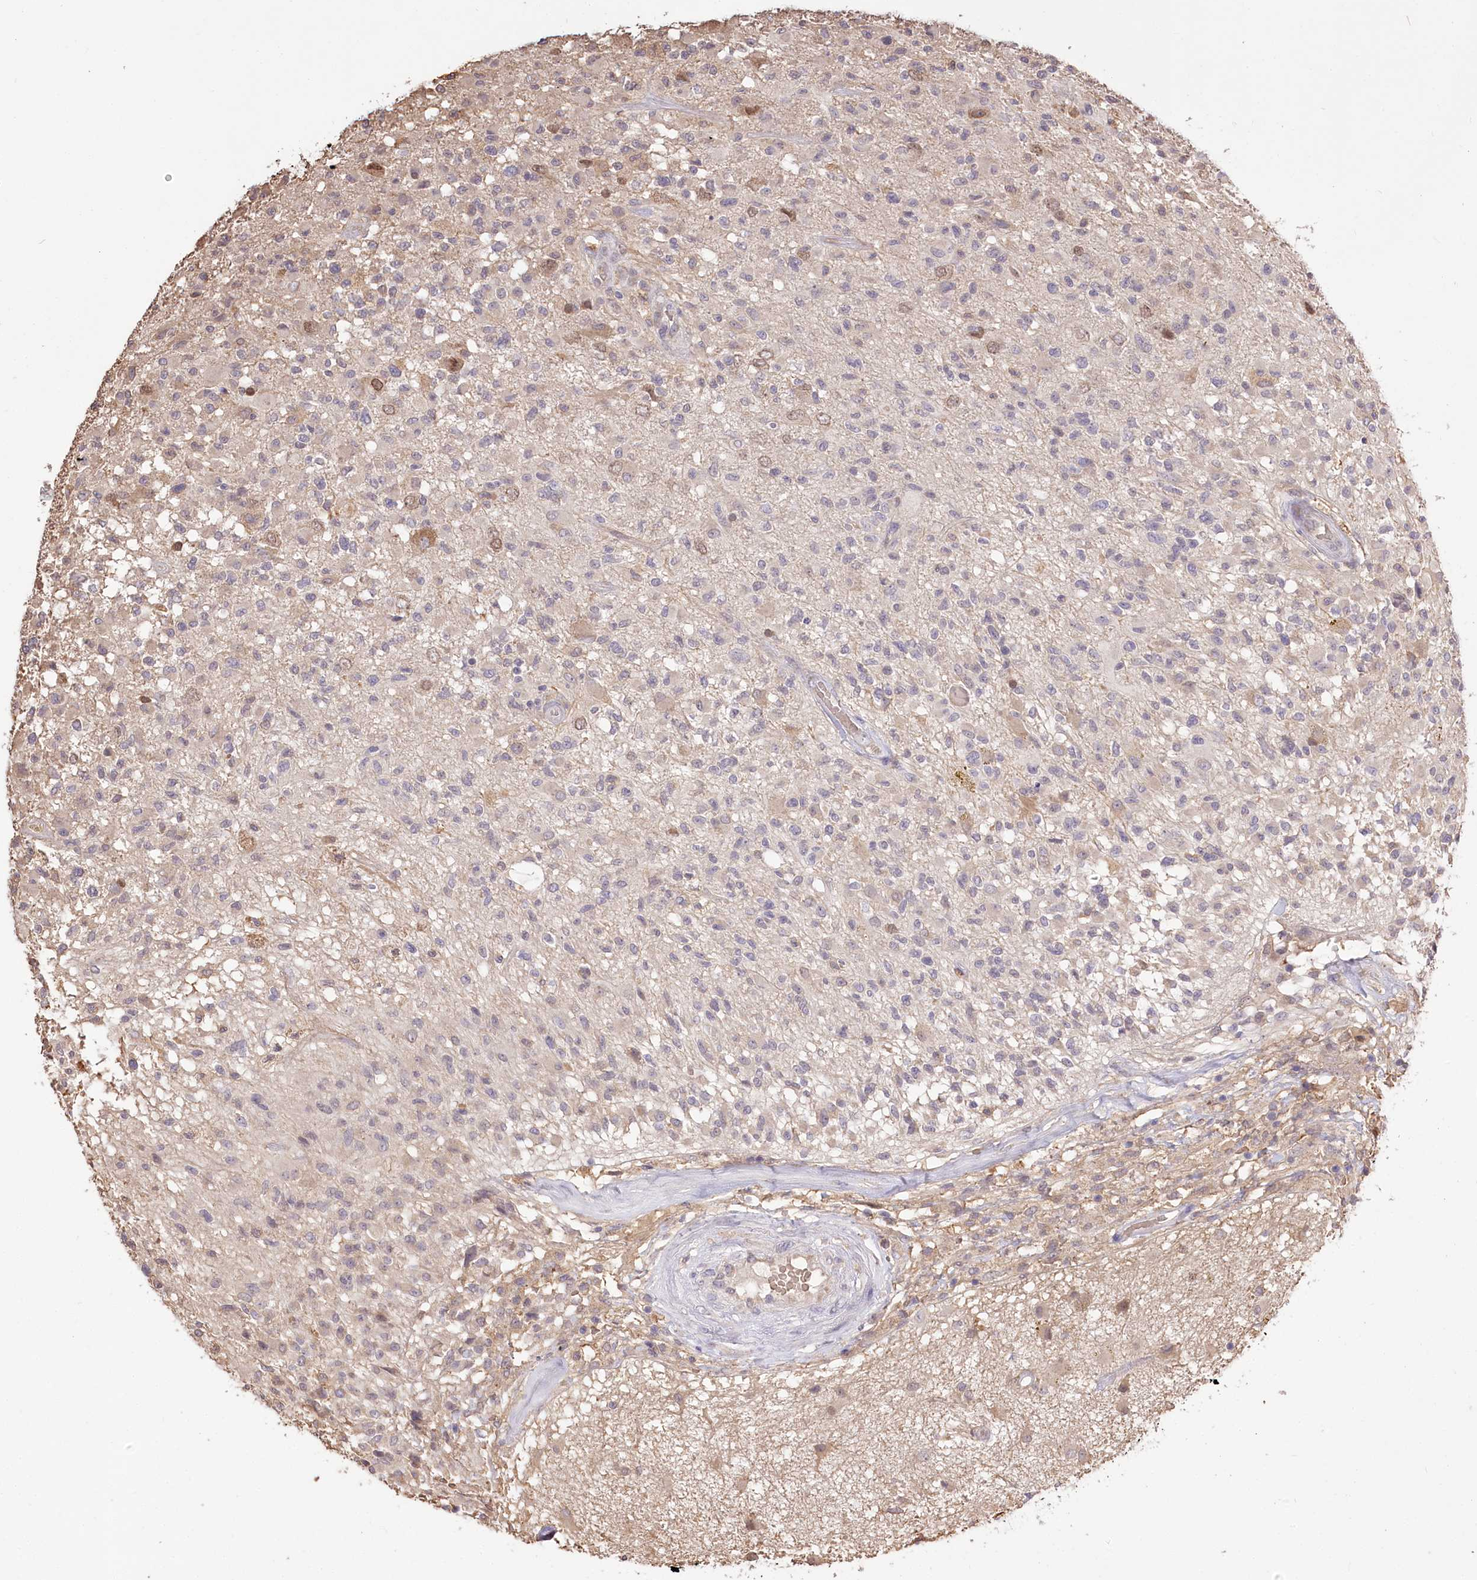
{"staining": {"intensity": "weak", "quantity": "<25%", "location": "cytoplasmic/membranous,nuclear"}, "tissue": "glioma", "cell_type": "Tumor cells", "image_type": "cancer", "snomed": [{"axis": "morphology", "description": "Glioma, malignant, High grade"}, {"axis": "morphology", "description": "Glioblastoma, NOS"}, {"axis": "topography", "description": "Brain"}], "caption": "DAB immunohistochemical staining of human glioma displays no significant staining in tumor cells. (DAB immunohistochemistry (IHC), high magnification).", "gene": "R3HDM2", "patient": {"sex": "male", "age": 60}}